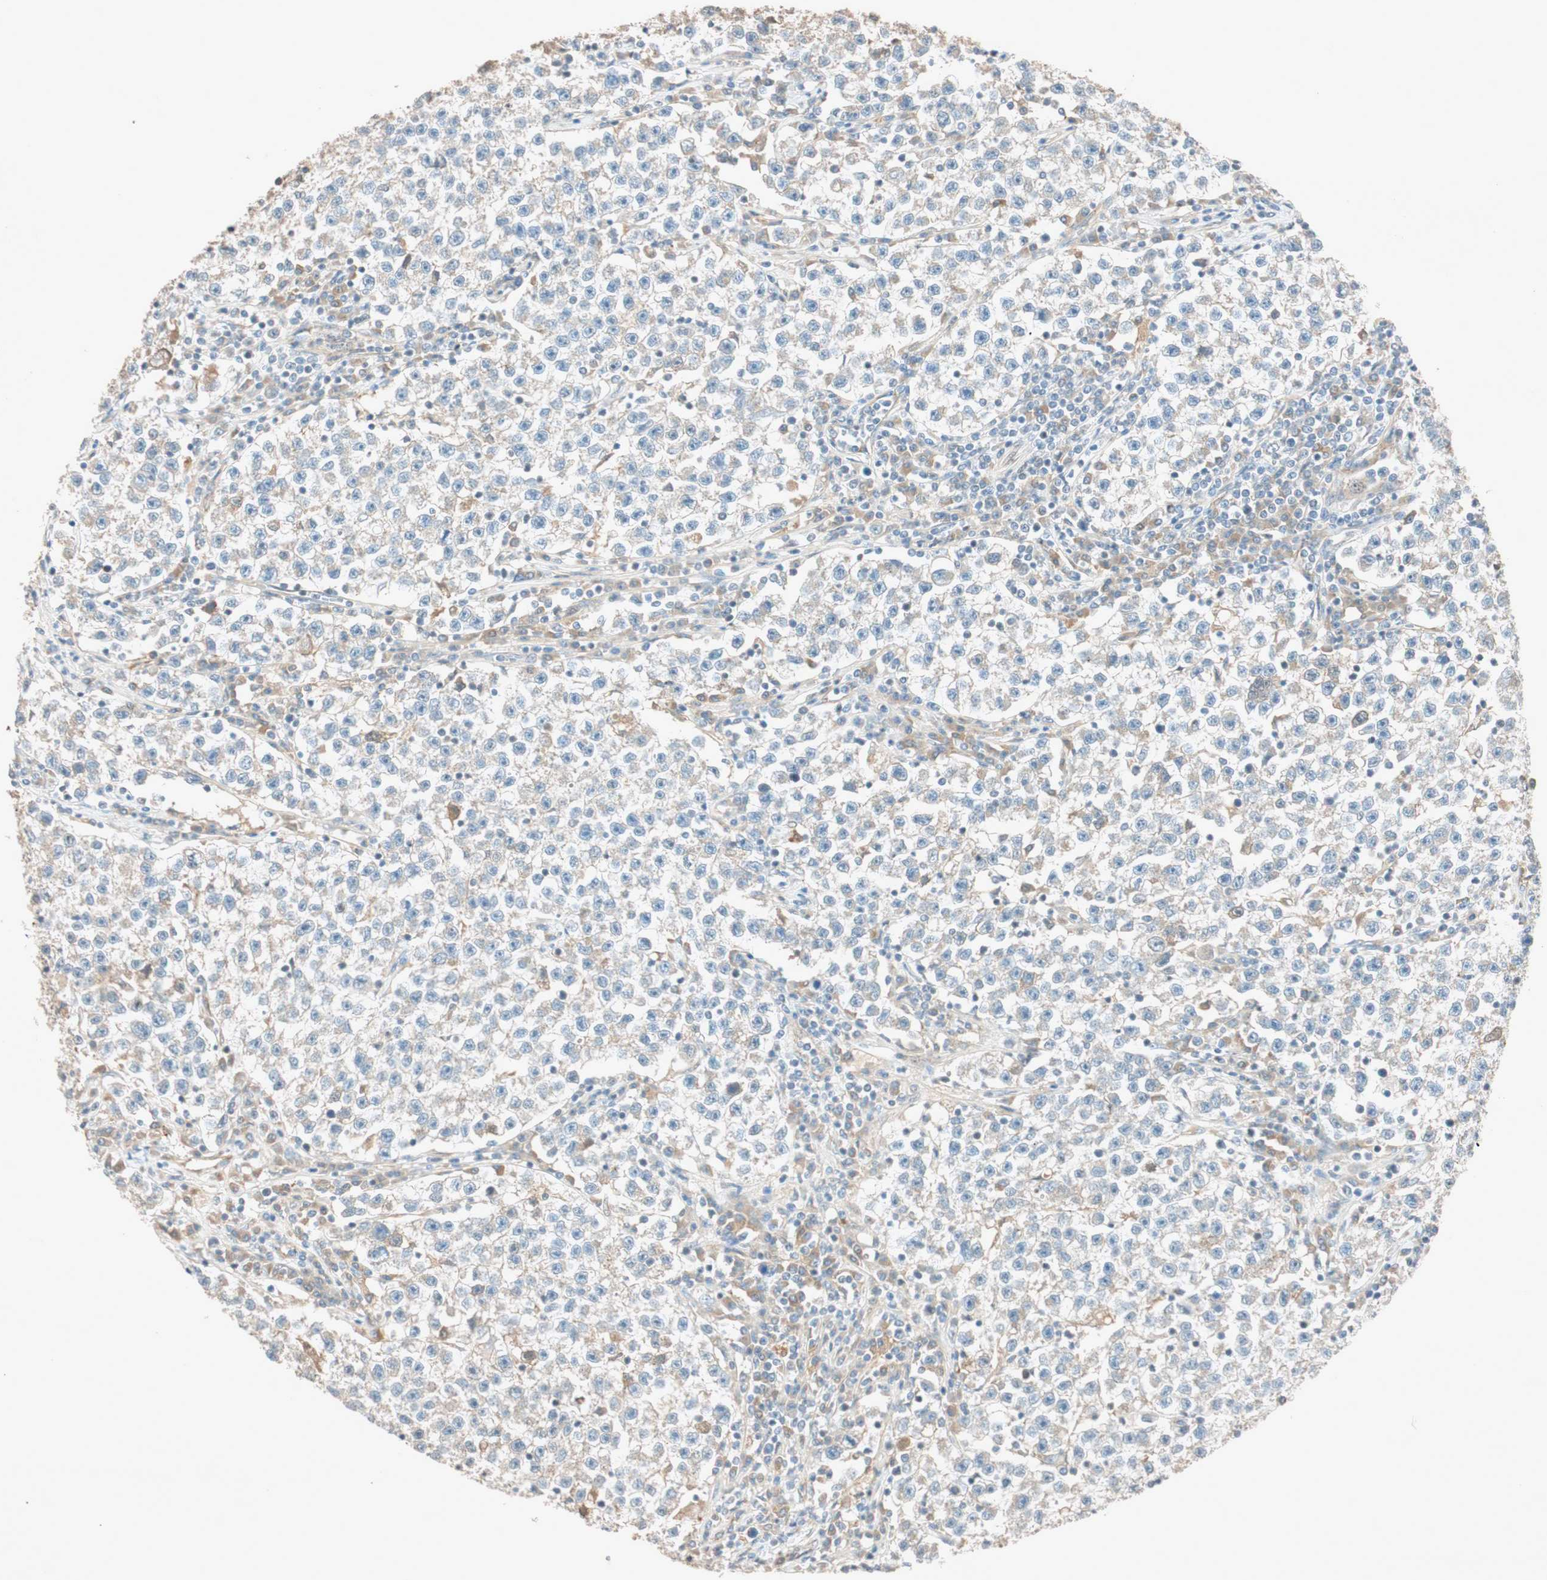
{"staining": {"intensity": "weak", "quantity": "<25%", "location": "cytoplasmic/membranous"}, "tissue": "testis cancer", "cell_type": "Tumor cells", "image_type": "cancer", "snomed": [{"axis": "morphology", "description": "Seminoma, NOS"}, {"axis": "topography", "description": "Testis"}], "caption": "This photomicrograph is of testis cancer stained with IHC to label a protein in brown with the nuclei are counter-stained blue. There is no positivity in tumor cells. (Brightfield microscopy of DAB IHC at high magnification).", "gene": "EPHA6", "patient": {"sex": "male", "age": 22}}